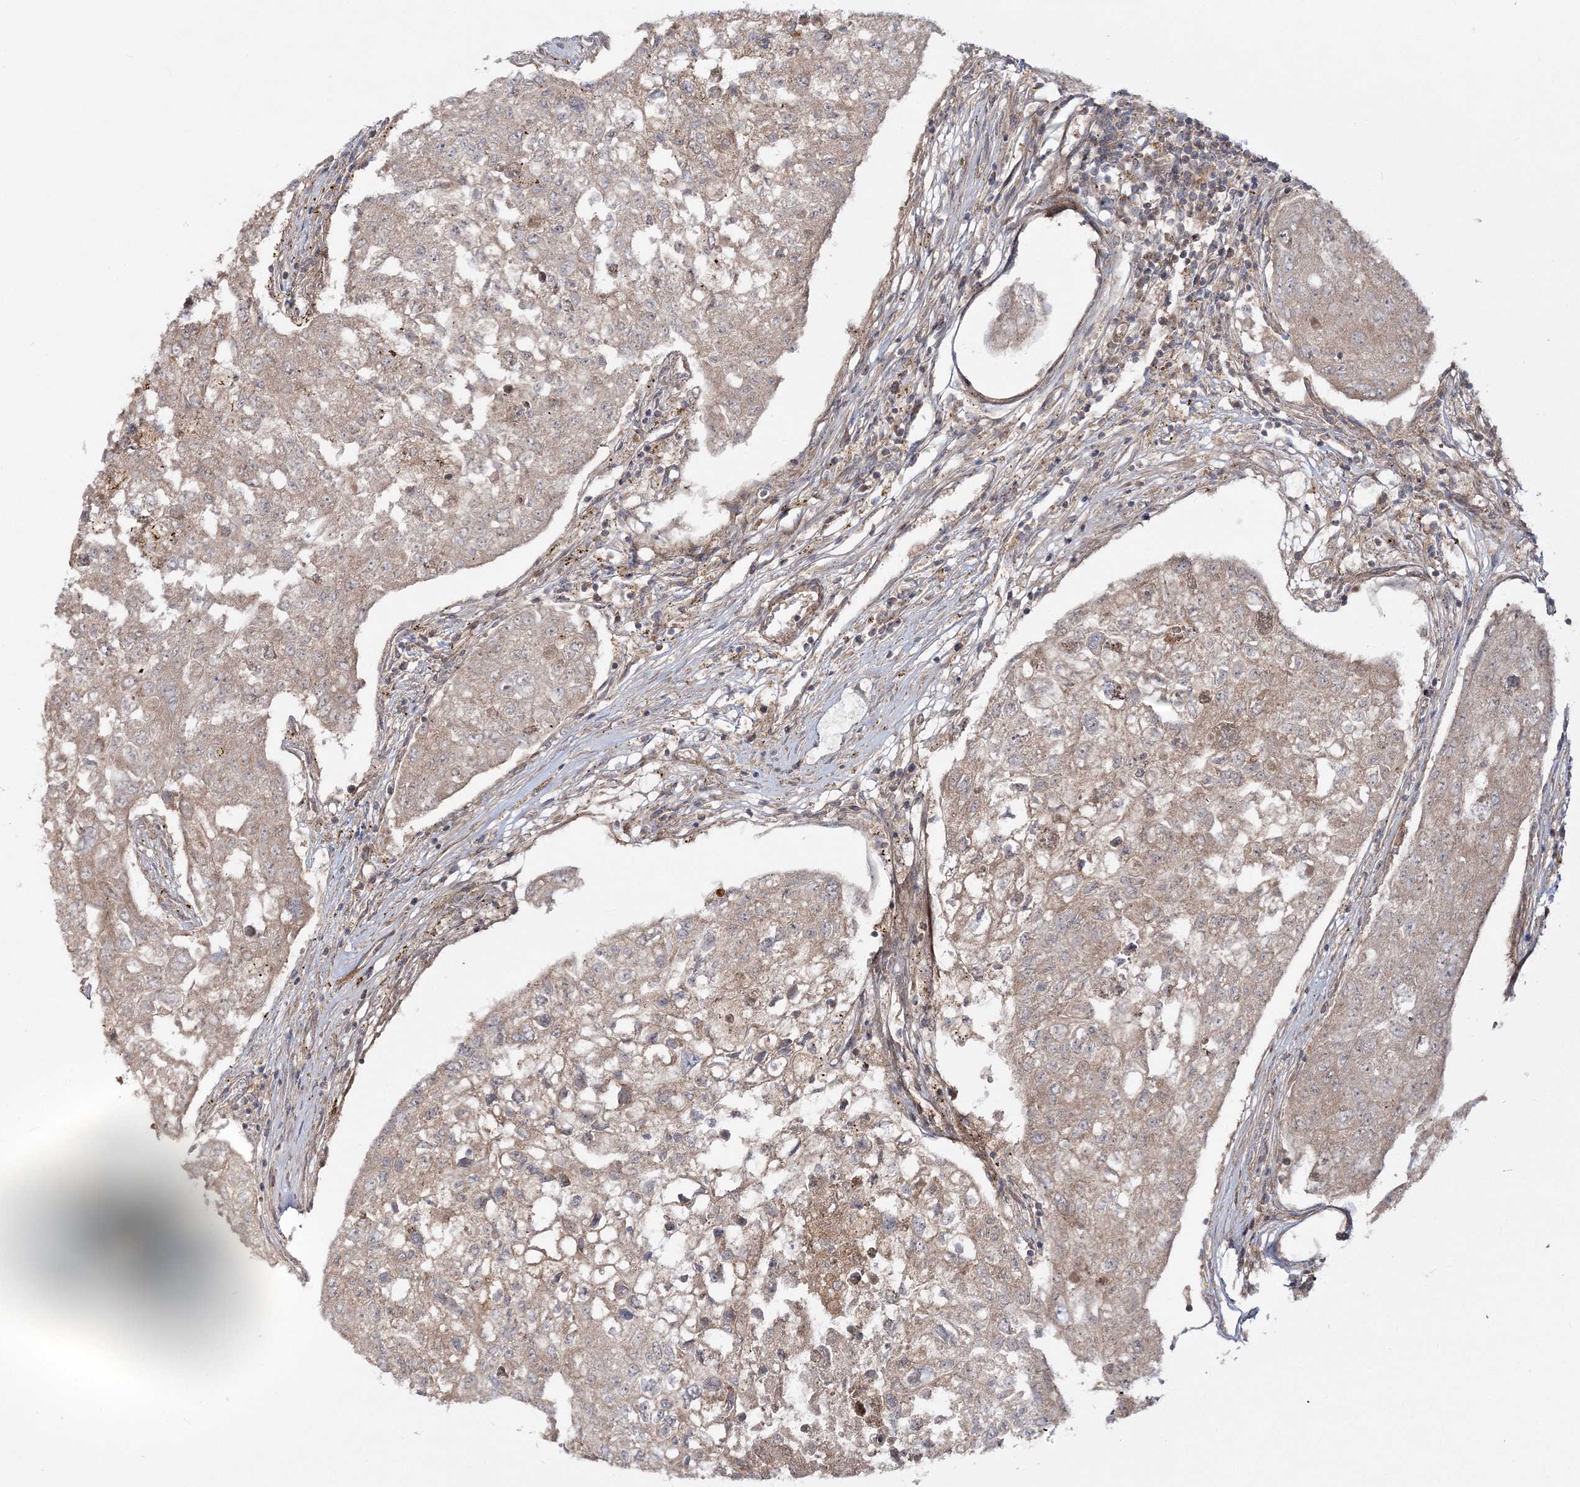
{"staining": {"intensity": "negative", "quantity": "none", "location": "none"}, "tissue": "urothelial cancer", "cell_type": "Tumor cells", "image_type": "cancer", "snomed": [{"axis": "morphology", "description": "Urothelial carcinoma, High grade"}, {"axis": "topography", "description": "Lymph node"}, {"axis": "topography", "description": "Urinary bladder"}], "caption": "Immunohistochemistry (IHC) of human high-grade urothelial carcinoma shows no expression in tumor cells.", "gene": "MOCS2", "patient": {"sex": "male", "age": 51}}